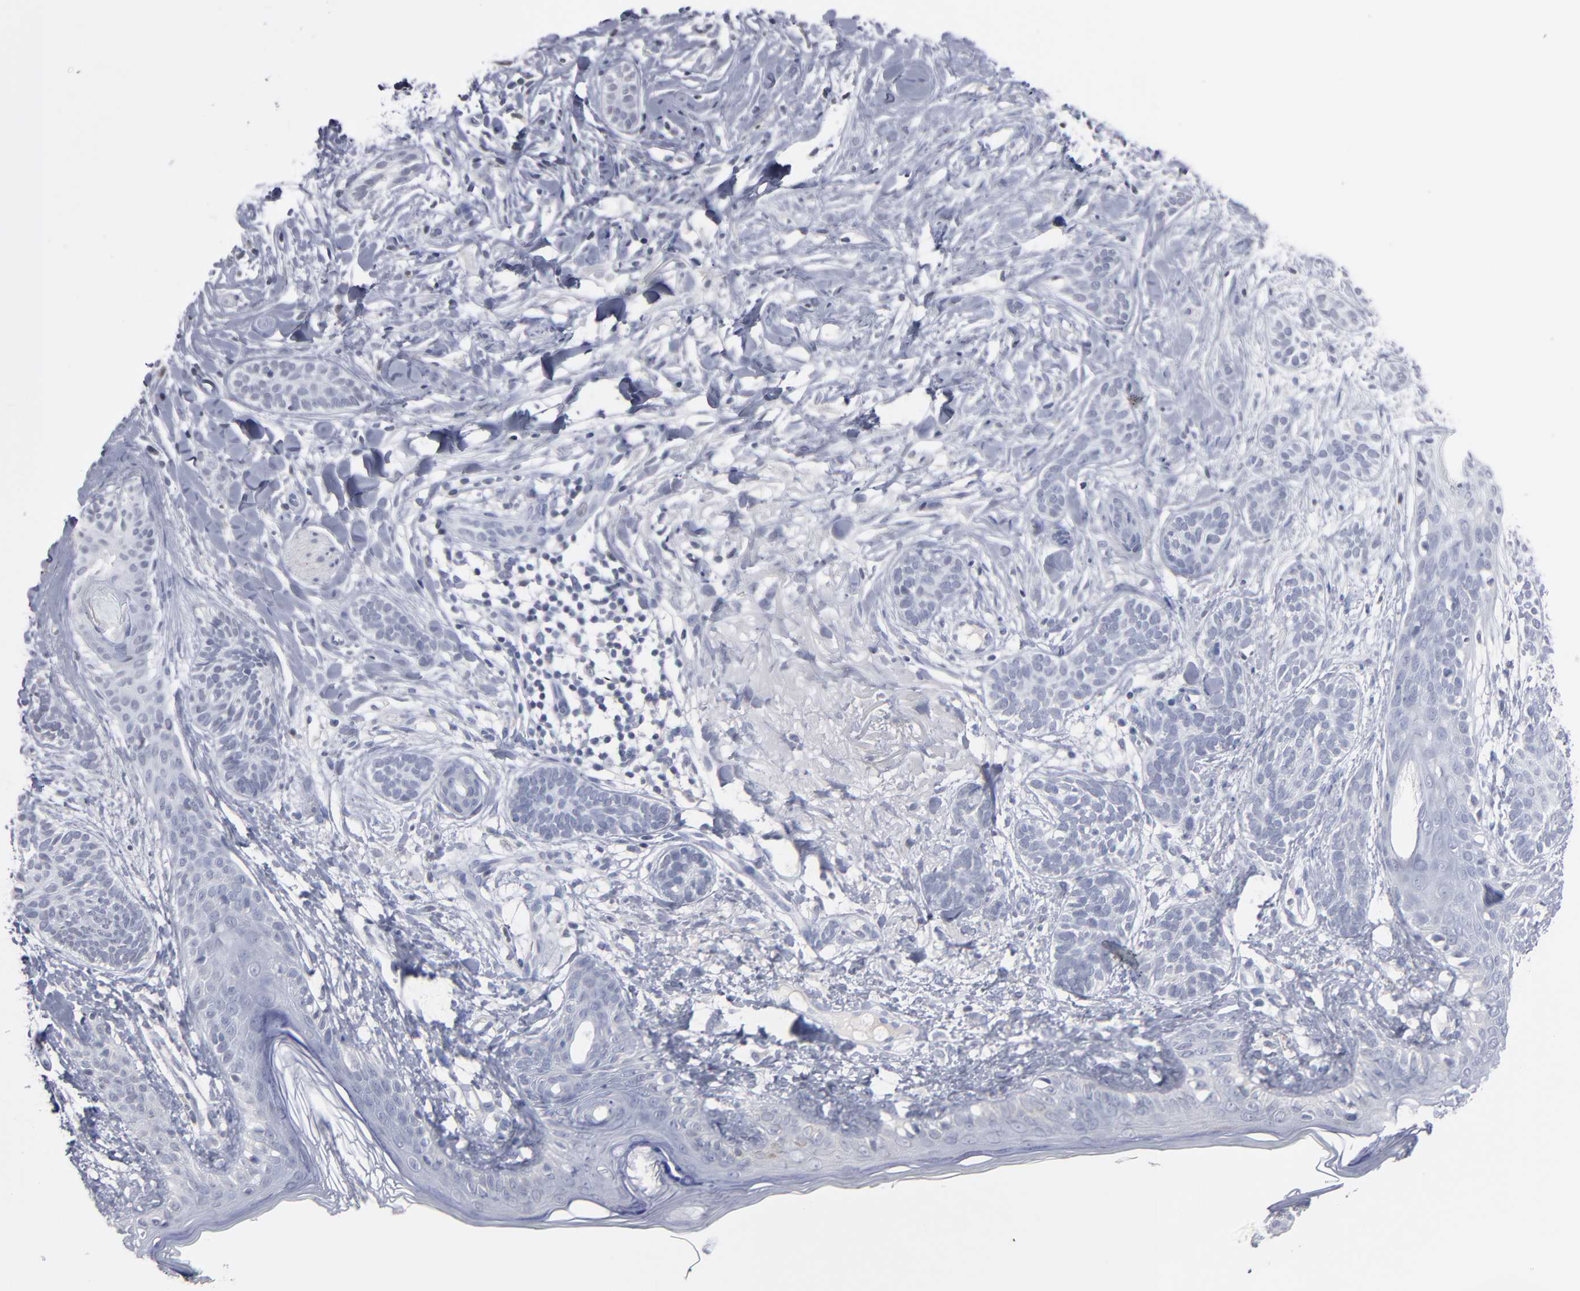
{"staining": {"intensity": "negative", "quantity": "none", "location": "none"}, "tissue": "skin cancer", "cell_type": "Tumor cells", "image_type": "cancer", "snomed": [{"axis": "morphology", "description": "Normal tissue, NOS"}, {"axis": "morphology", "description": "Basal cell carcinoma"}, {"axis": "topography", "description": "Skin"}], "caption": "IHC of human skin cancer reveals no staining in tumor cells.", "gene": "RPH3A", "patient": {"sex": "male", "age": 63}}